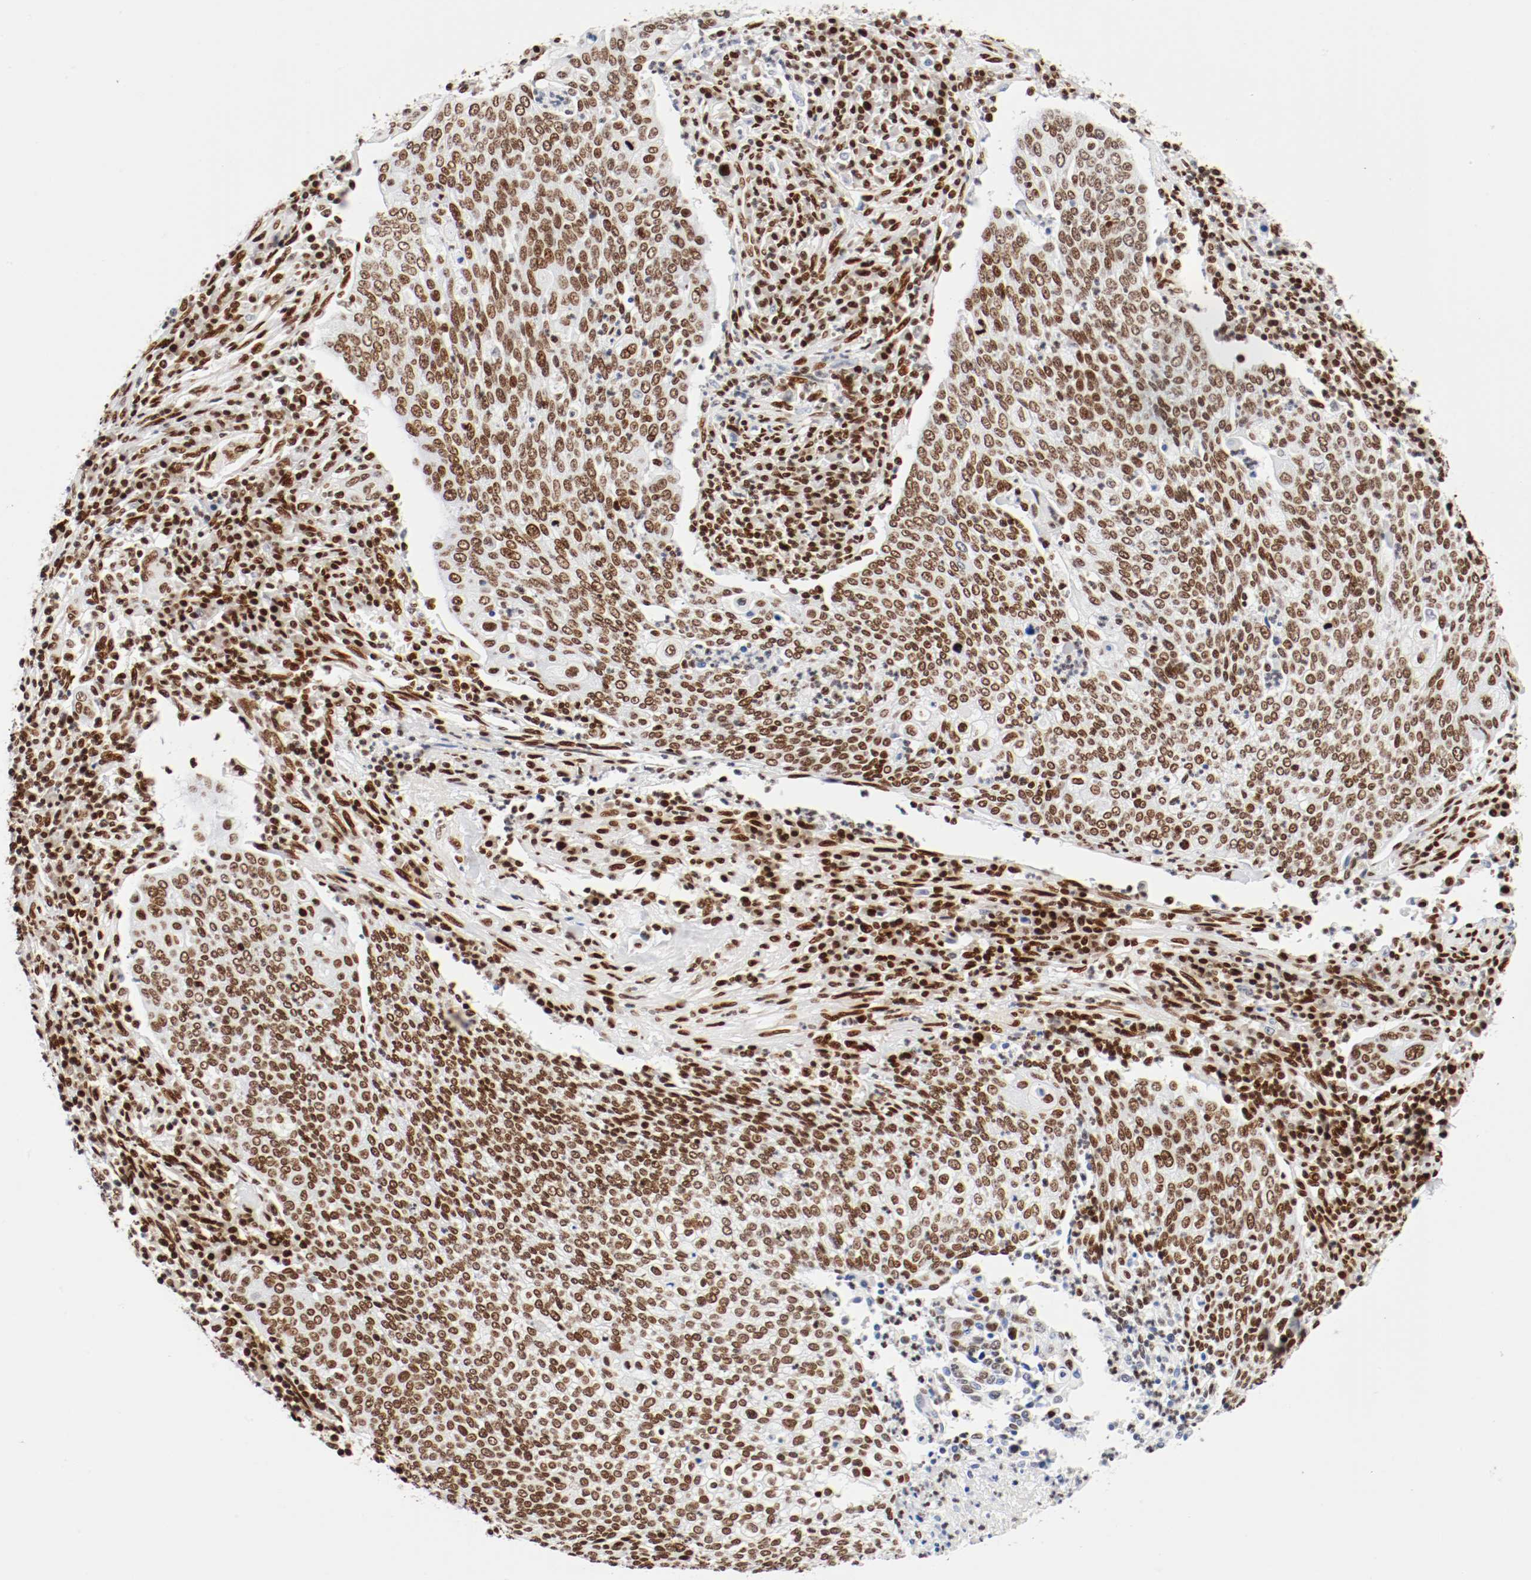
{"staining": {"intensity": "strong", "quantity": ">75%", "location": "nuclear"}, "tissue": "cervical cancer", "cell_type": "Tumor cells", "image_type": "cancer", "snomed": [{"axis": "morphology", "description": "Squamous cell carcinoma, NOS"}, {"axis": "topography", "description": "Cervix"}], "caption": "Strong nuclear positivity for a protein is present in about >75% of tumor cells of cervical cancer using immunohistochemistry.", "gene": "CTBP1", "patient": {"sex": "female", "age": 40}}